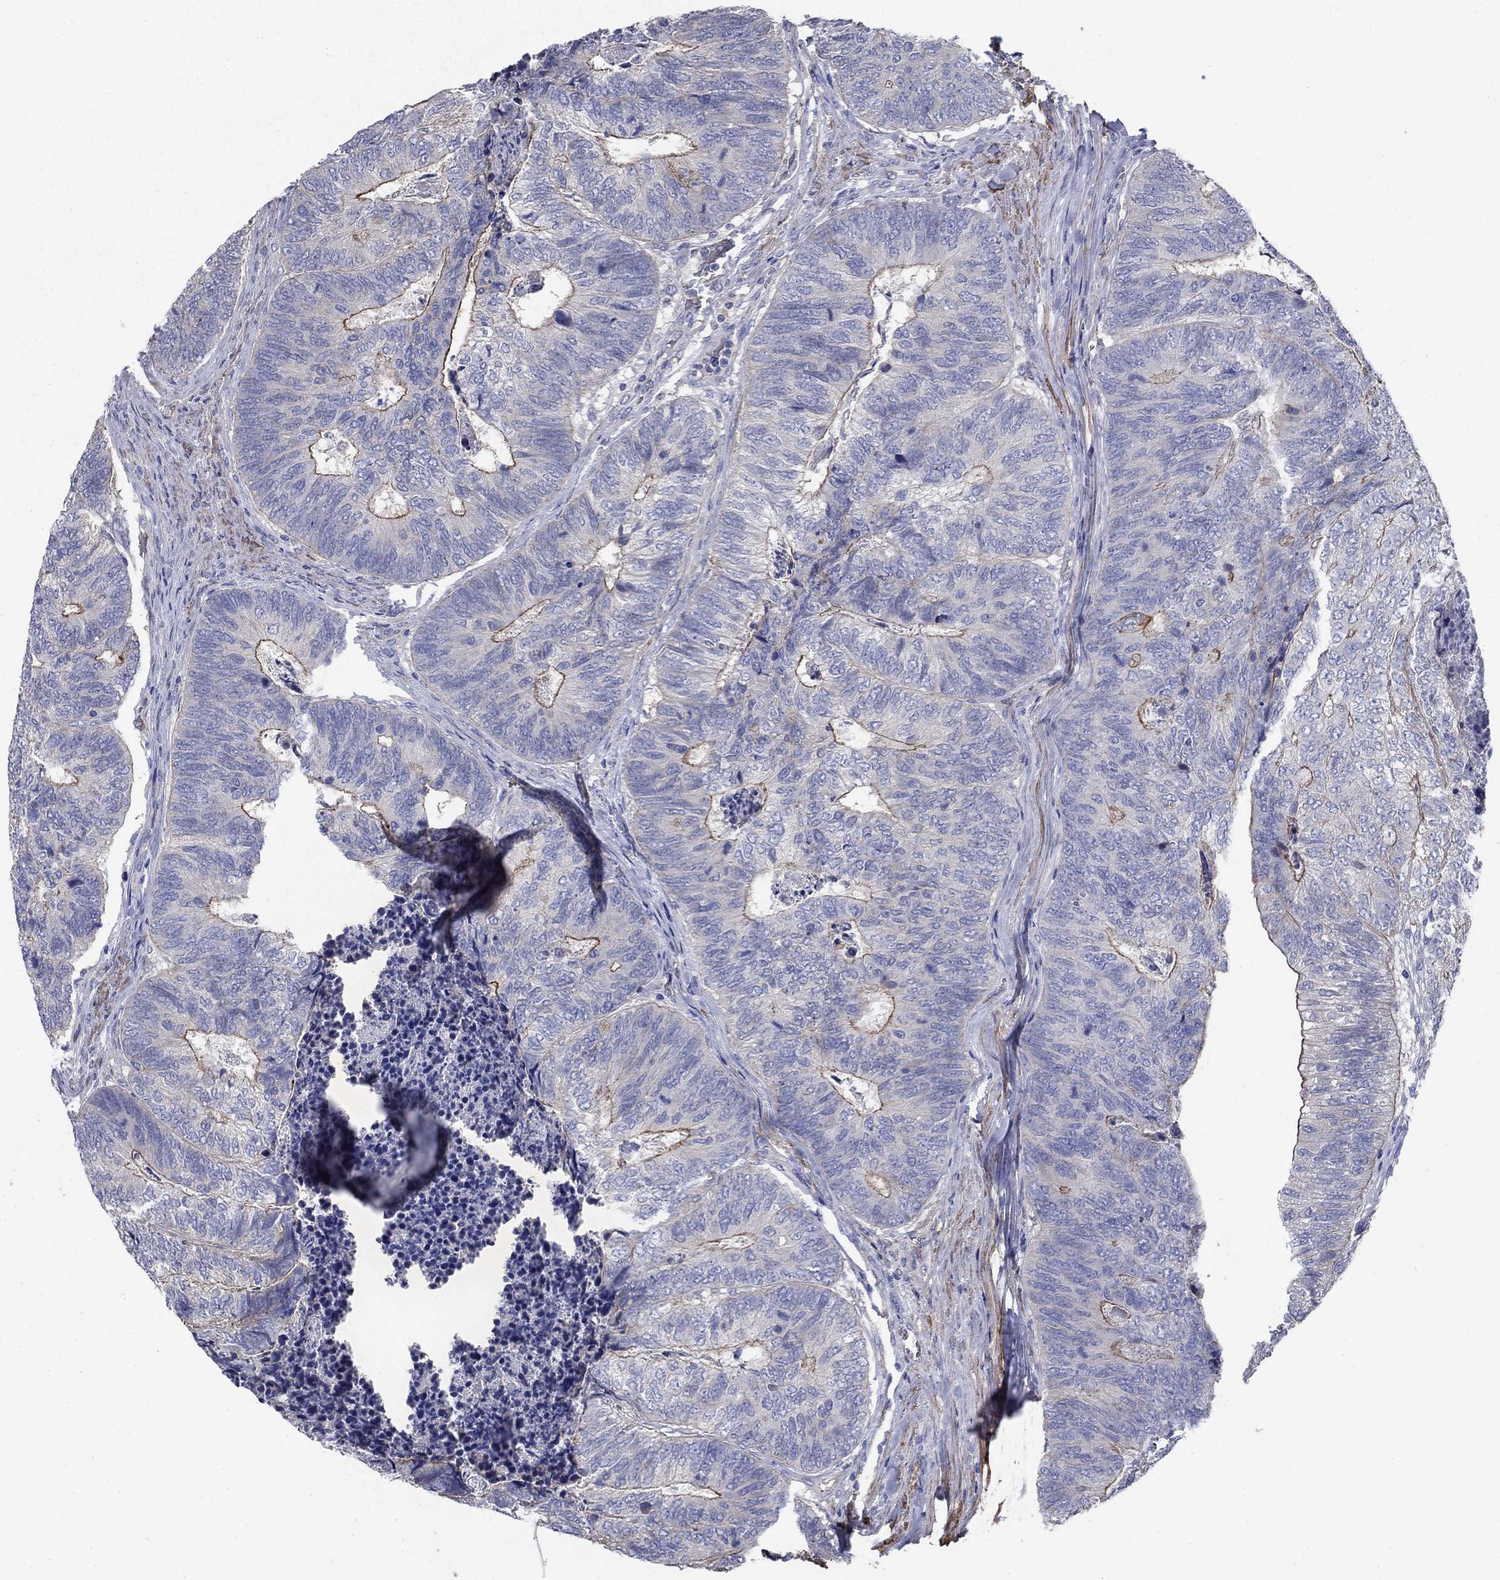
{"staining": {"intensity": "strong", "quantity": "25%-75%", "location": "cytoplasmic/membranous"}, "tissue": "colorectal cancer", "cell_type": "Tumor cells", "image_type": "cancer", "snomed": [{"axis": "morphology", "description": "Adenocarcinoma, NOS"}, {"axis": "topography", "description": "Colon"}], "caption": "Protein expression analysis of human colorectal cancer reveals strong cytoplasmic/membranous positivity in about 25%-75% of tumor cells.", "gene": "FLNC", "patient": {"sex": "female", "age": 67}}